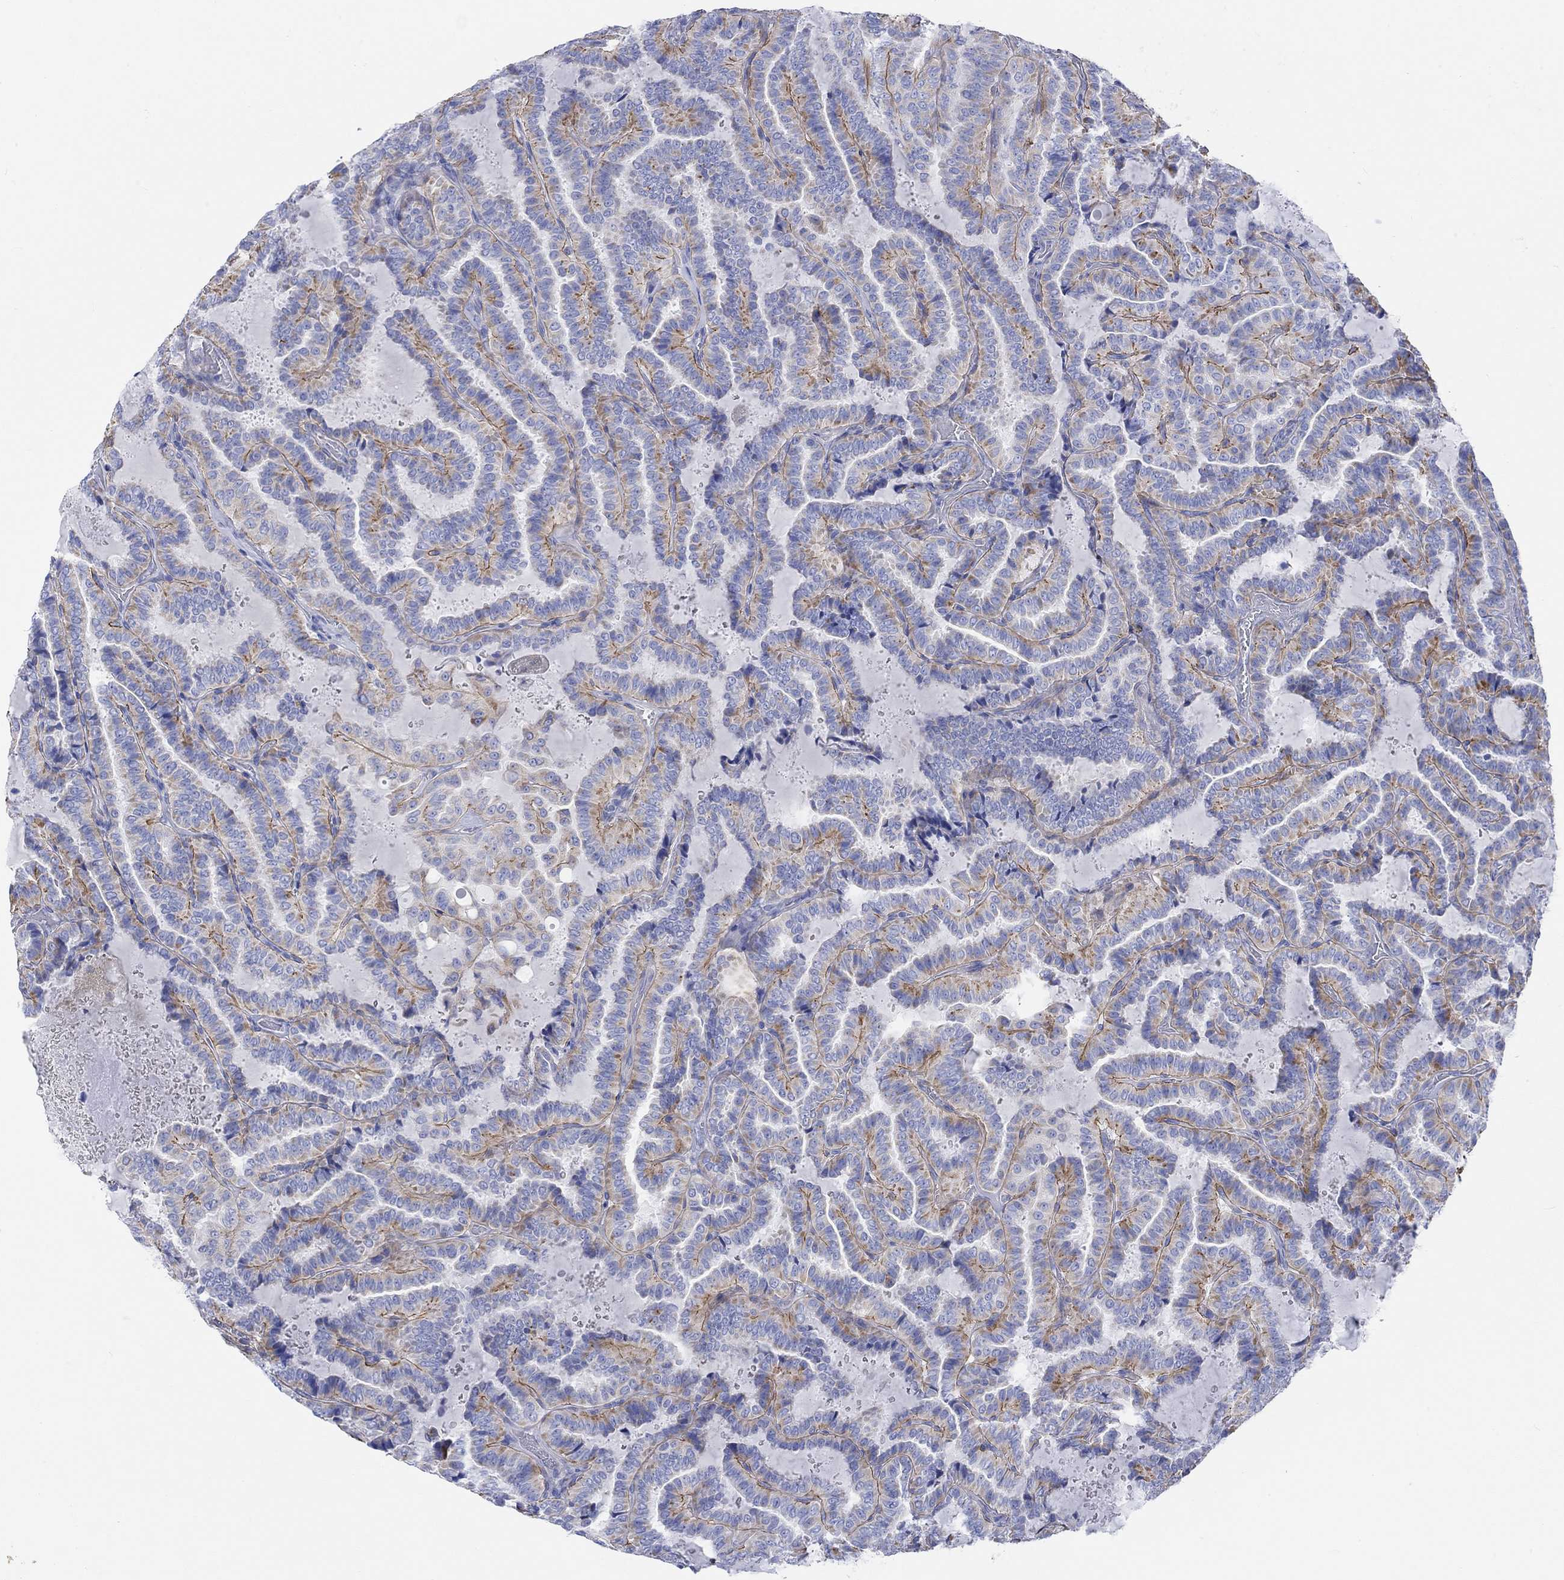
{"staining": {"intensity": "negative", "quantity": "none", "location": "none"}, "tissue": "thyroid cancer", "cell_type": "Tumor cells", "image_type": "cancer", "snomed": [{"axis": "morphology", "description": "Papillary adenocarcinoma, NOS"}, {"axis": "topography", "description": "Thyroid gland"}], "caption": "There is no significant staining in tumor cells of papillary adenocarcinoma (thyroid).", "gene": "REEP6", "patient": {"sex": "female", "age": 39}}